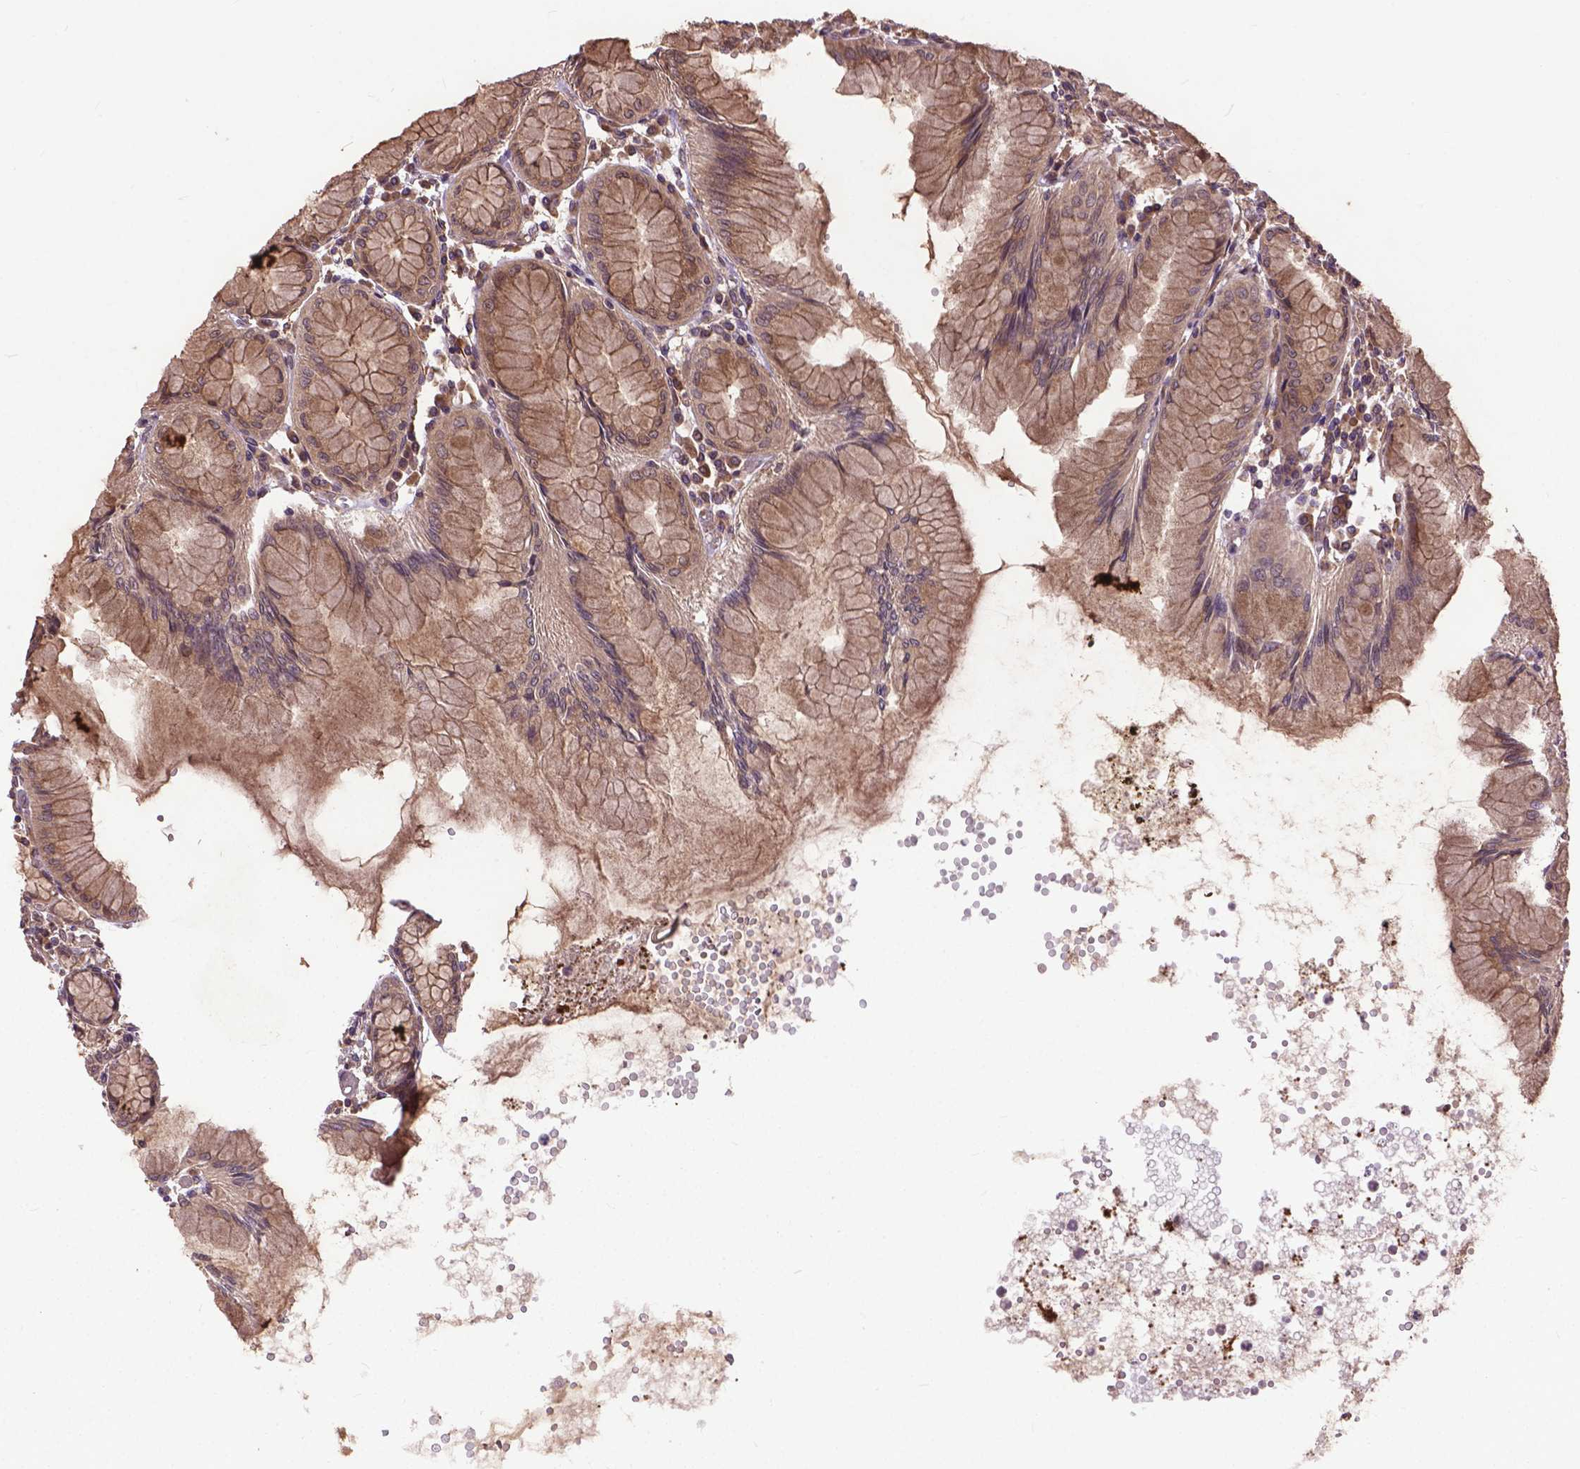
{"staining": {"intensity": "moderate", "quantity": ">75%", "location": "cytoplasmic/membranous,nuclear"}, "tissue": "stomach", "cell_type": "Glandular cells", "image_type": "normal", "snomed": [{"axis": "morphology", "description": "Normal tissue, NOS"}, {"axis": "topography", "description": "Stomach"}], "caption": "IHC (DAB) staining of unremarkable stomach shows moderate cytoplasmic/membranous,nuclear protein positivity in approximately >75% of glandular cells. Nuclei are stained in blue.", "gene": "ZNF616", "patient": {"sex": "female", "age": 57}}